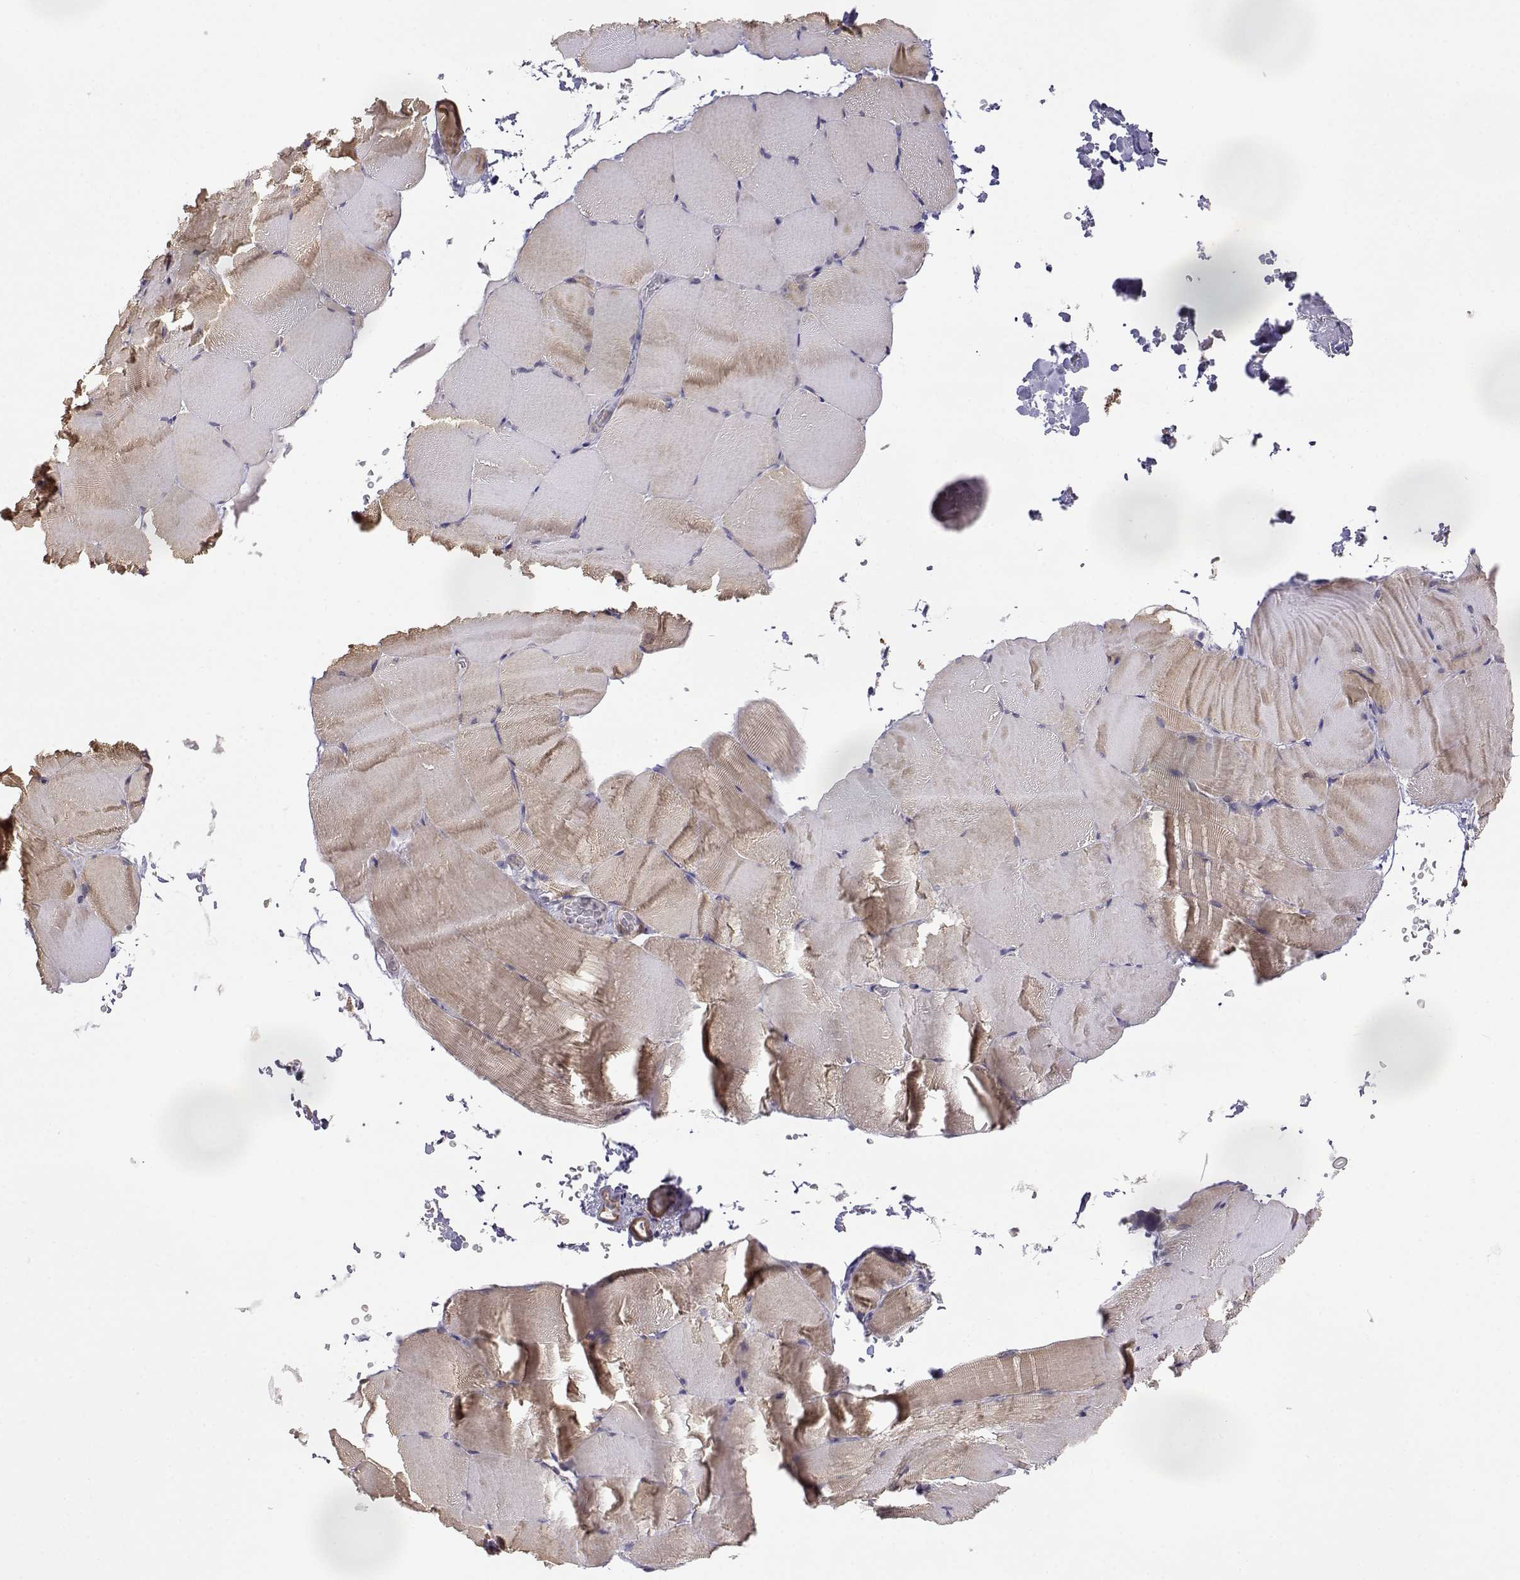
{"staining": {"intensity": "weak", "quantity": ">75%", "location": "cytoplasmic/membranous"}, "tissue": "skeletal muscle", "cell_type": "Myocytes", "image_type": "normal", "snomed": [{"axis": "morphology", "description": "Normal tissue, NOS"}, {"axis": "topography", "description": "Skeletal muscle"}], "caption": "Protein analysis of benign skeletal muscle exhibits weak cytoplasmic/membranous staining in approximately >75% of myocytes.", "gene": "PAIP1", "patient": {"sex": "female", "age": 37}}